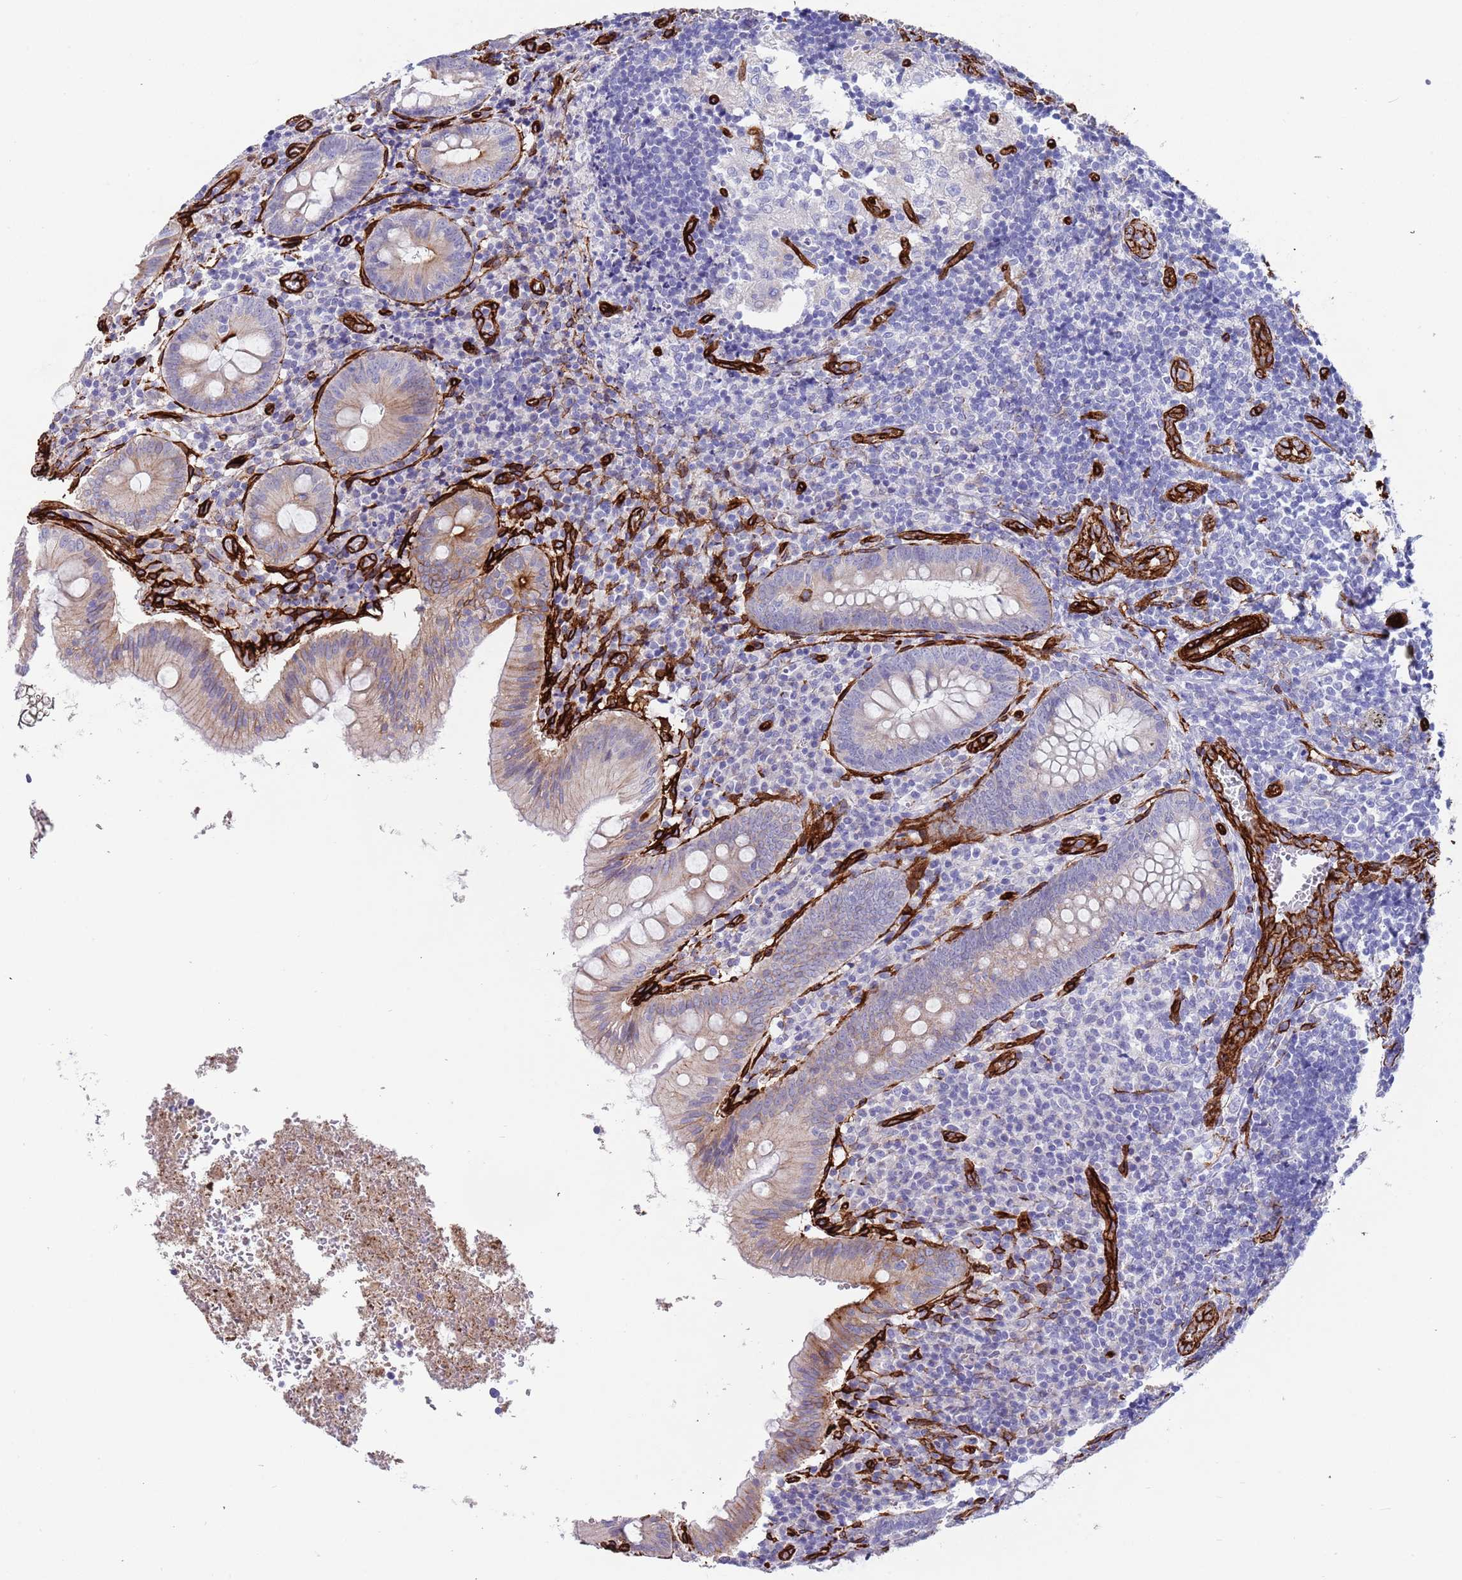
{"staining": {"intensity": "weak", "quantity": "25%-75%", "location": "cytoplasmic/membranous"}, "tissue": "appendix", "cell_type": "Glandular cells", "image_type": "normal", "snomed": [{"axis": "morphology", "description": "Normal tissue, NOS"}, {"axis": "topography", "description": "Appendix"}], "caption": "Immunohistochemistry (IHC) staining of normal appendix, which demonstrates low levels of weak cytoplasmic/membranous staining in approximately 25%-75% of glandular cells indicating weak cytoplasmic/membranous protein expression. The staining was performed using DAB (brown) for protein detection and nuclei were counterstained in hematoxylin (blue).", "gene": "CAV2", "patient": {"sex": "male", "age": 8}}